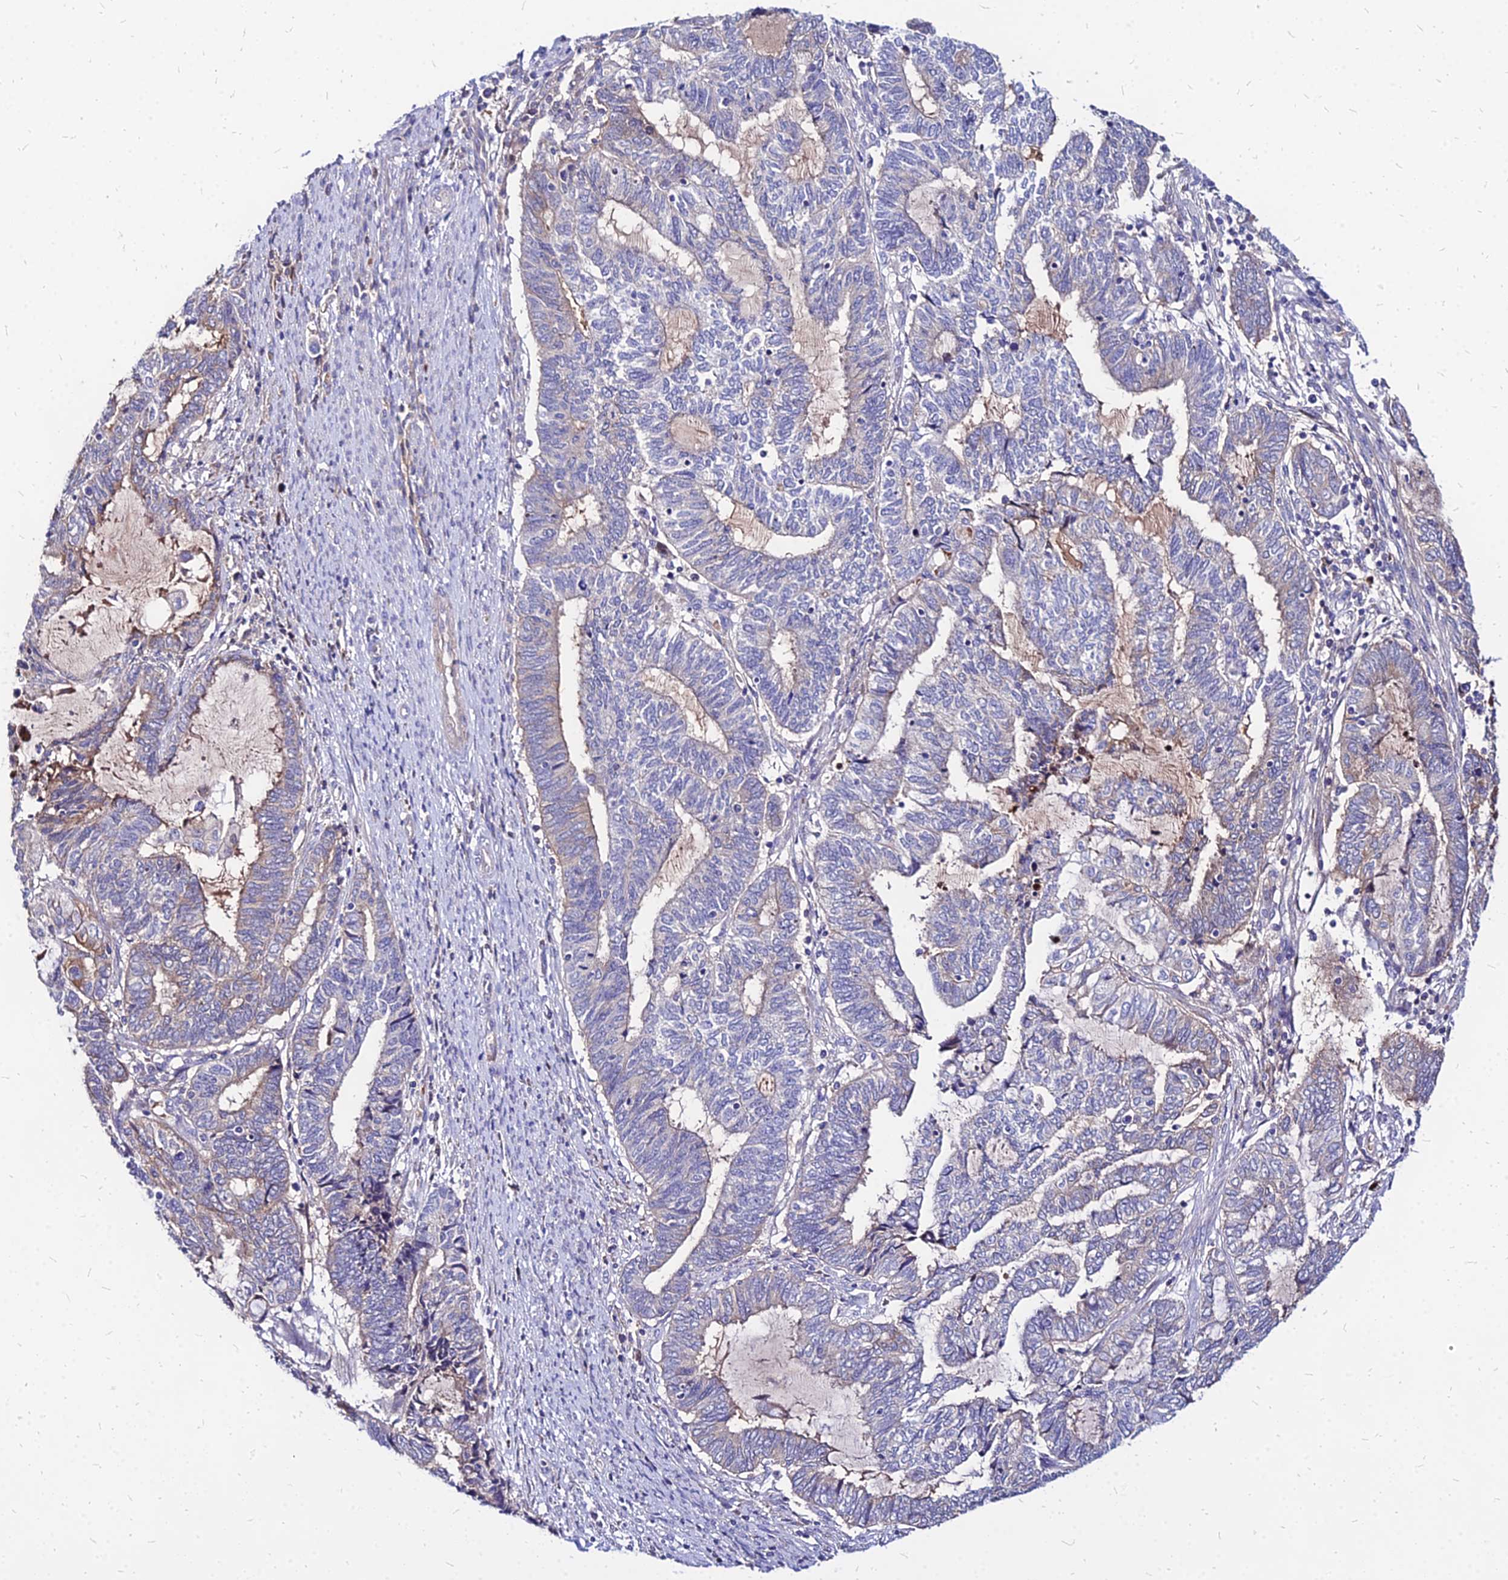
{"staining": {"intensity": "weak", "quantity": "<25%", "location": "cytoplasmic/membranous"}, "tissue": "endometrial cancer", "cell_type": "Tumor cells", "image_type": "cancer", "snomed": [{"axis": "morphology", "description": "Adenocarcinoma, NOS"}, {"axis": "topography", "description": "Uterus"}, {"axis": "topography", "description": "Endometrium"}], "caption": "Immunohistochemical staining of endometrial cancer reveals no significant expression in tumor cells.", "gene": "ACSM6", "patient": {"sex": "female", "age": 70}}